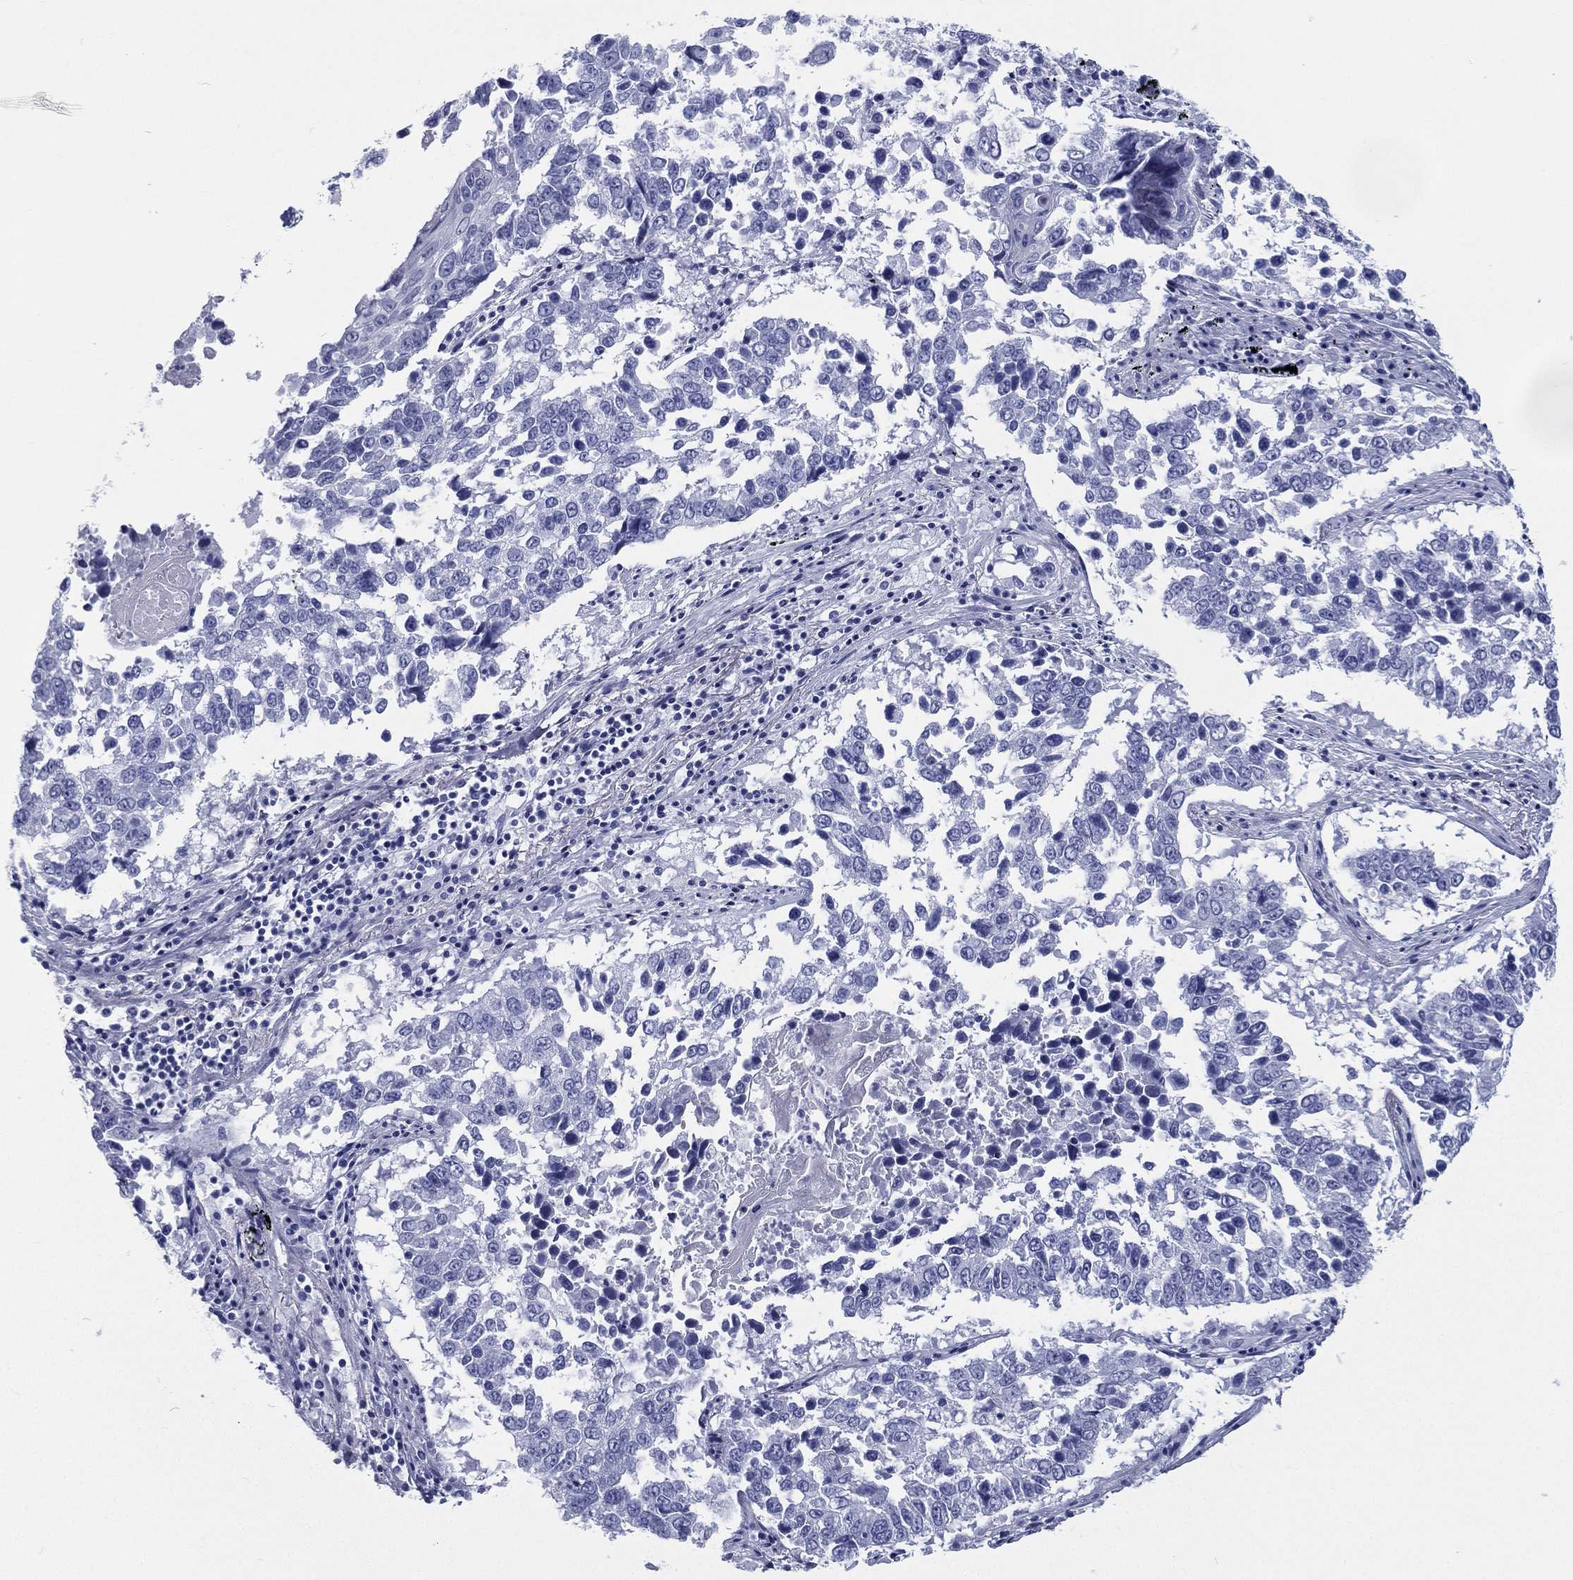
{"staining": {"intensity": "negative", "quantity": "none", "location": "none"}, "tissue": "lung cancer", "cell_type": "Tumor cells", "image_type": "cancer", "snomed": [{"axis": "morphology", "description": "Squamous cell carcinoma, NOS"}, {"axis": "topography", "description": "Lung"}], "caption": "Immunohistochemistry (IHC) of human squamous cell carcinoma (lung) demonstrates no expression in tumor cells.", "gene": "RSPH4A", "patient": {"sex": "male", "age": 82}}